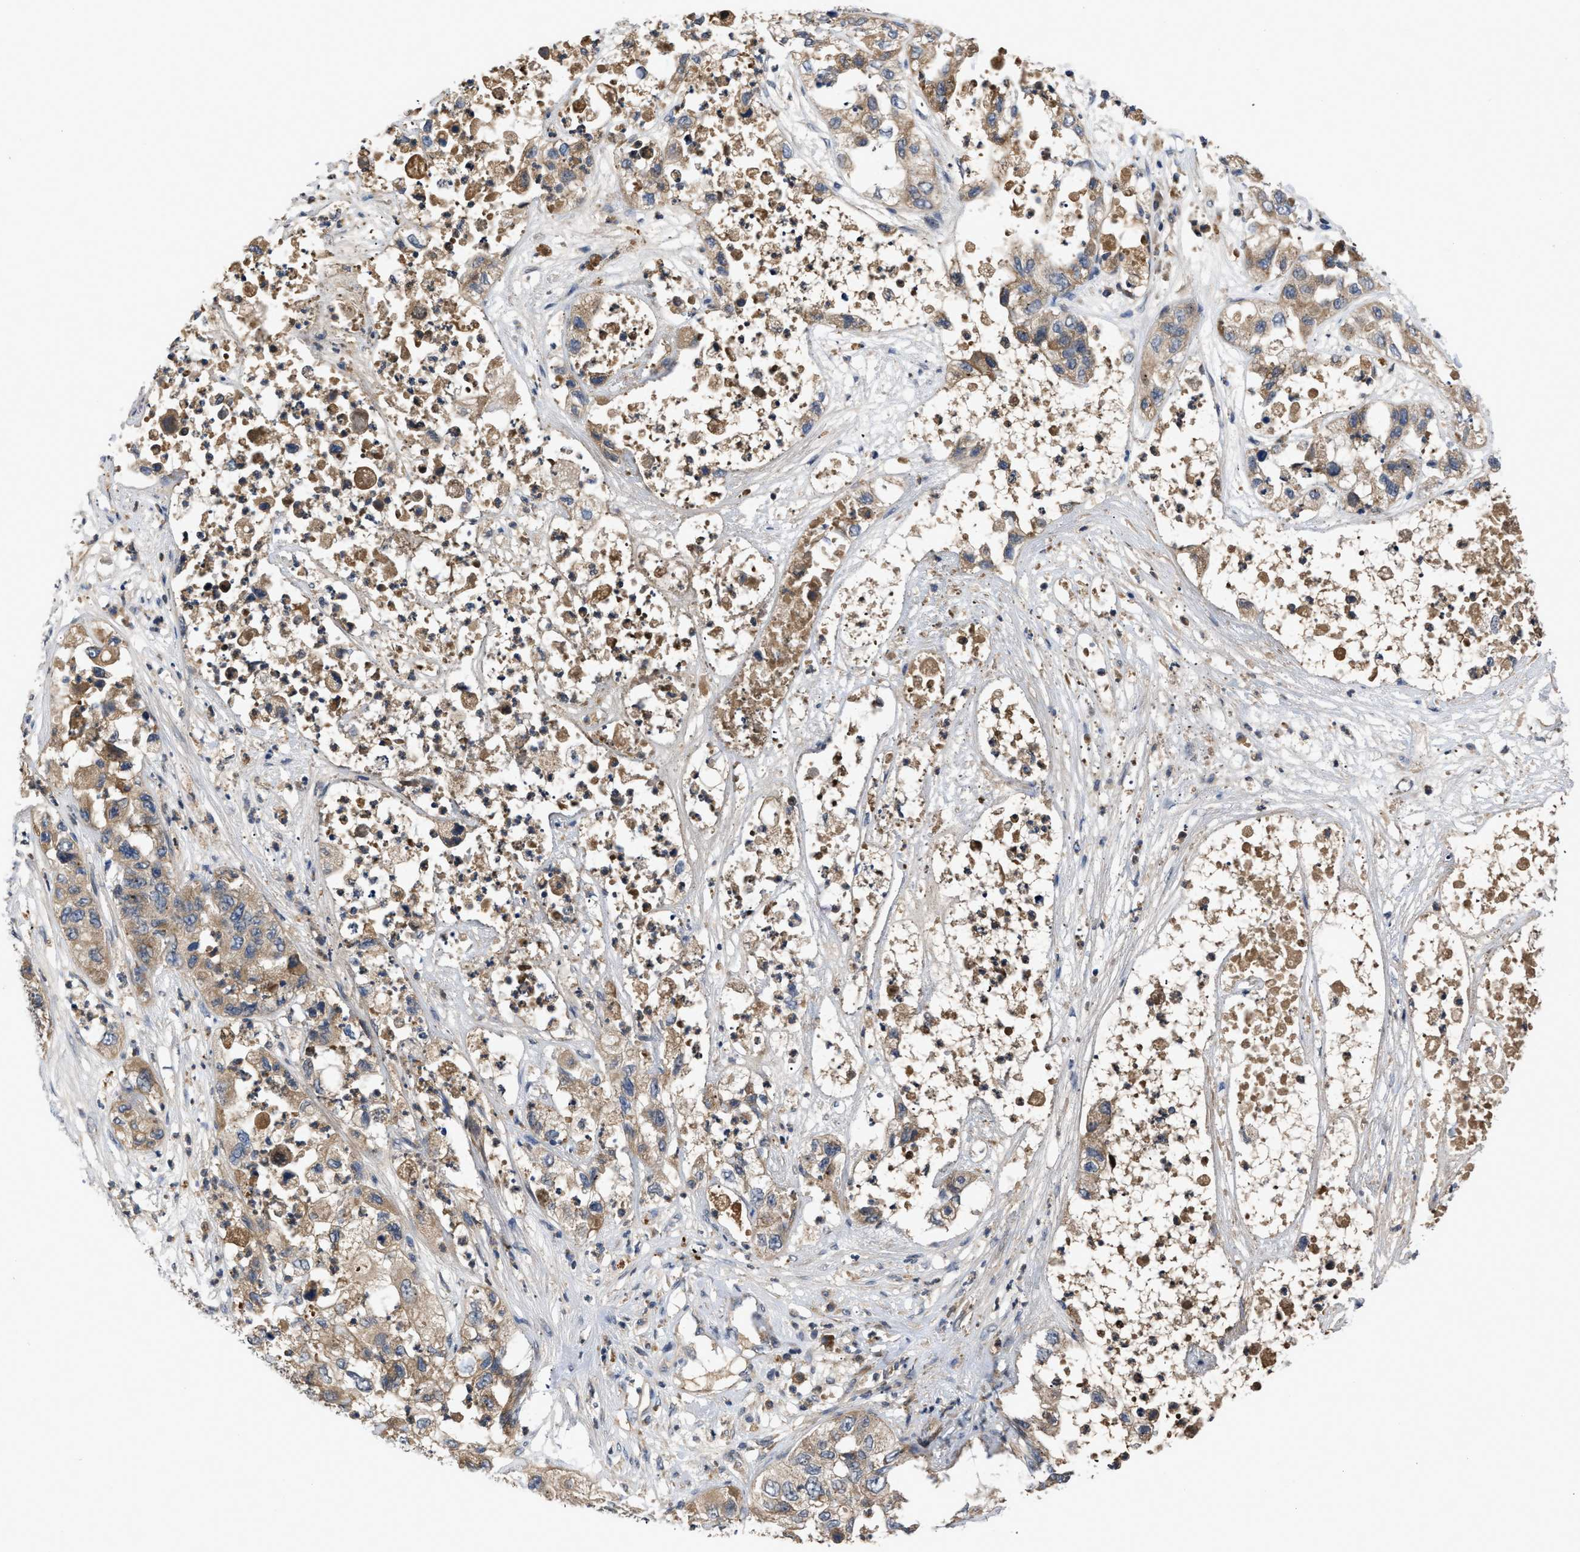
{"staining": {"intensity": "moderate", "quantity": ">75%", "location": "cytoplasmic/membranous"}, "tissue": "pancreatic cancer", "cell_type": "Tumor cells", "image_type": "cancer", "snomed": [{"axis": "morphology", "description": "Adenocarcinoma, NOS"}, {"axis": "topography", "description": "Pancreas"}], "caption": "Immunohistochemical staining of human pancreatic adenocarcinoma reveals medium levels of moderate cytoplasmic/membranous positivity in about >75% of tumor cells. The staining is performed using DAB (3,3'-diaminobenzidine) brown chromogen to label protein expression. The nuclei are counter-stained blue using hematoxylin.", "gene": "VPS4A", "patient": {"sex": "female", "age": 78}}